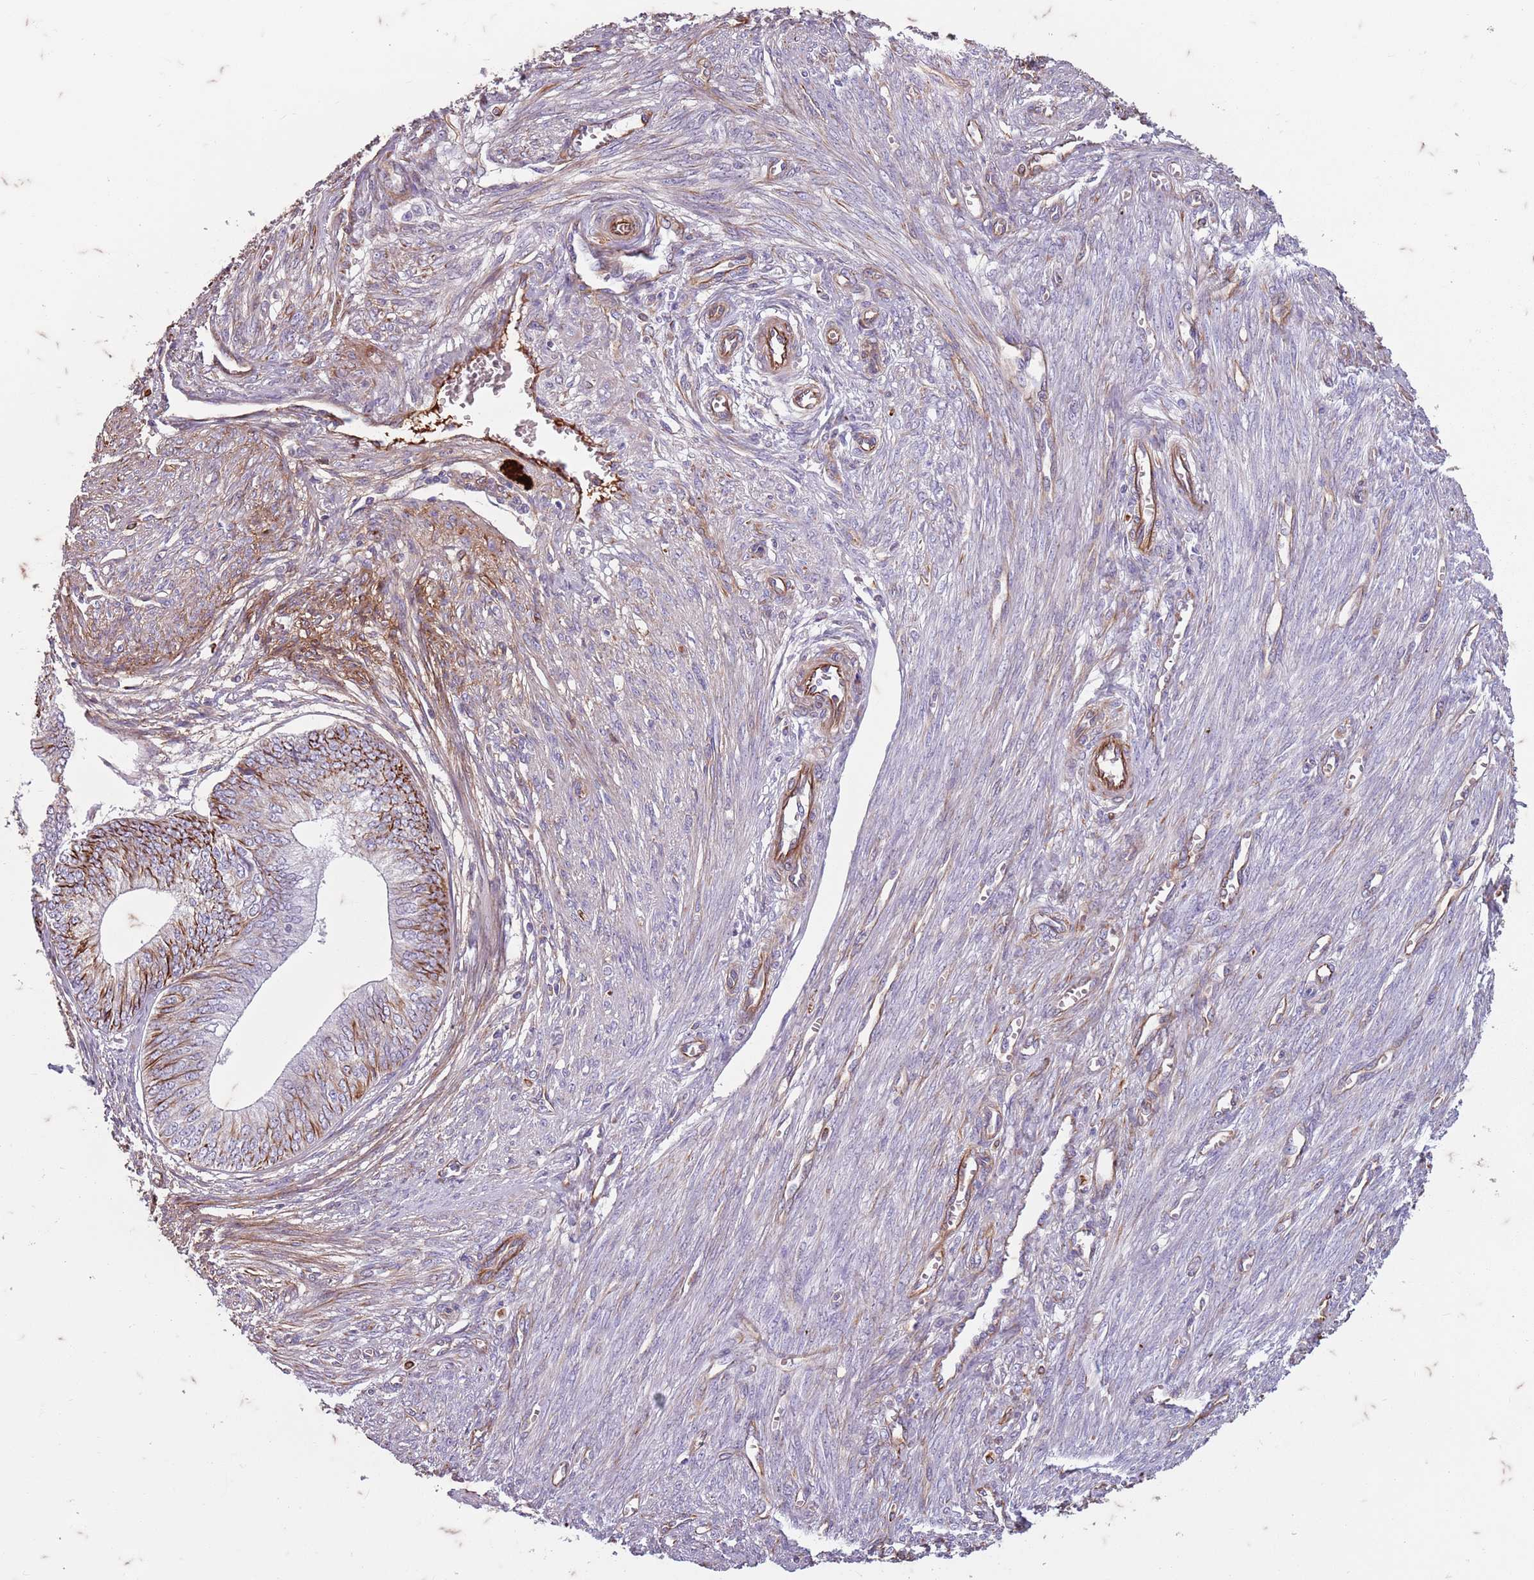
{"staining": {"intensity": "strong", "quantity": "<25%", "location": "cytoplasmic/membranous"}, "tissue": "endometrial cancer", "cell_type": "Tumor cells", "image_type": "cancer", "snomed": [{"axis": "morphology", "description": "Adenocarcinoma, NOS"}, {"axis": "topography", "description": "Endometrium"}], "caption": "A micrograph showing strong cytoplasmic/membranous expression in approximately <25% of tumor cells in adenocarcinoma (endometrial), as visualized by brown immunohistochemical staining.", "gene": "TAS2R38", "patient": {"sex": "female", "age": 68}}